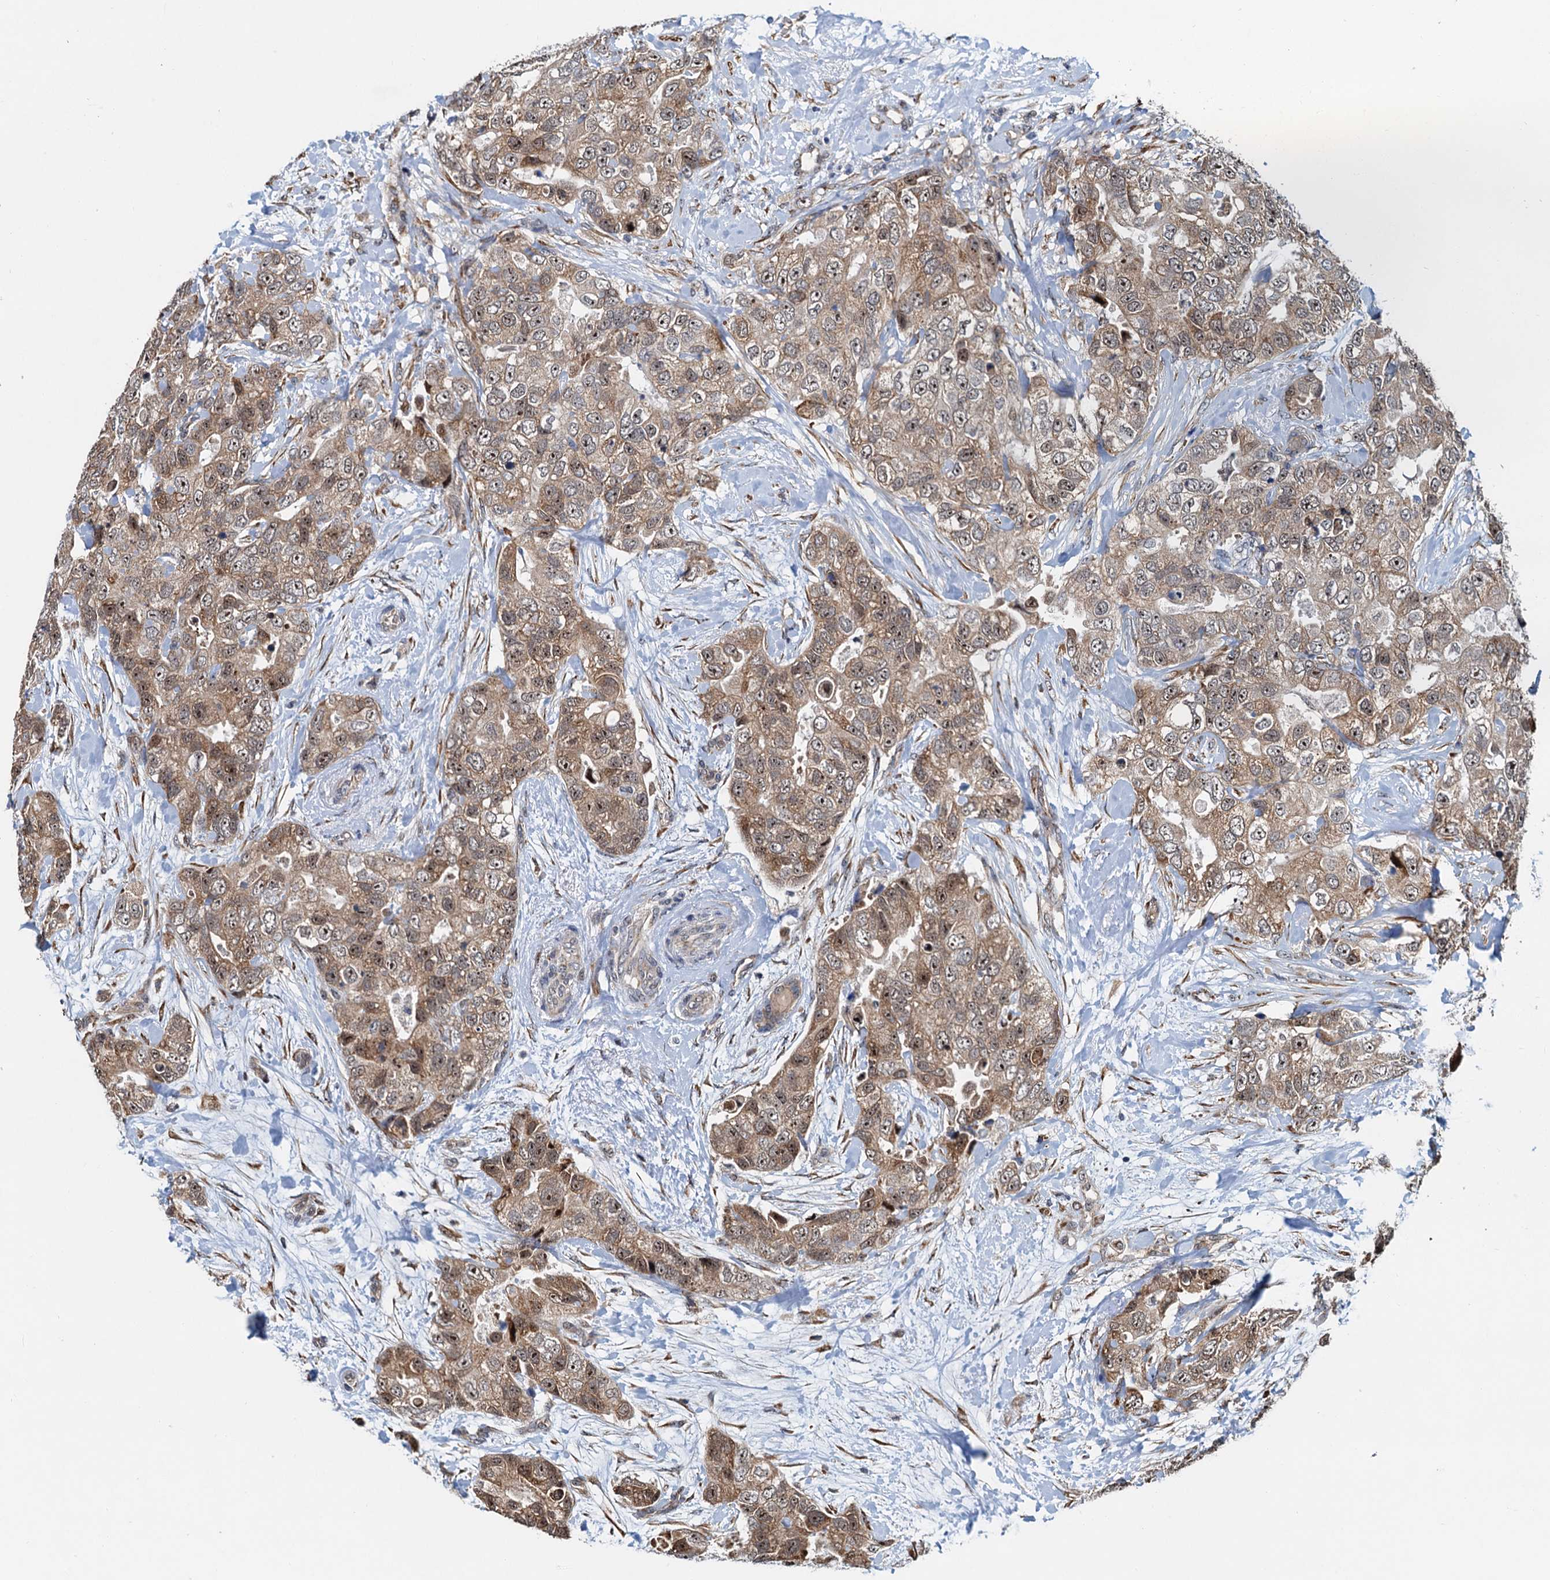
{"staining": {"intensity": "moderate", "quantity": ">75%", "location": "cytoplasmic/membranous,nuclear"}, "tissue": "breast cancer", "cell_type": "Tumor cells", "image_type": "cancer", "snomed": [{"axis": "morphology", "description": "Duct carcinoma"}, {"axis": "topography", "description": "Breast"}], "caption": "A high-resolution histopathology image shows IHC staining of breast cancer, which displays moderate cytoplasmic/membranous and nuclear expression in approximately >75% of tumor cells. (IHC, brightfield microscopy, high magnification).", "gene": "DNAJC21", "patient": {"sex": "female", "age": 62}}